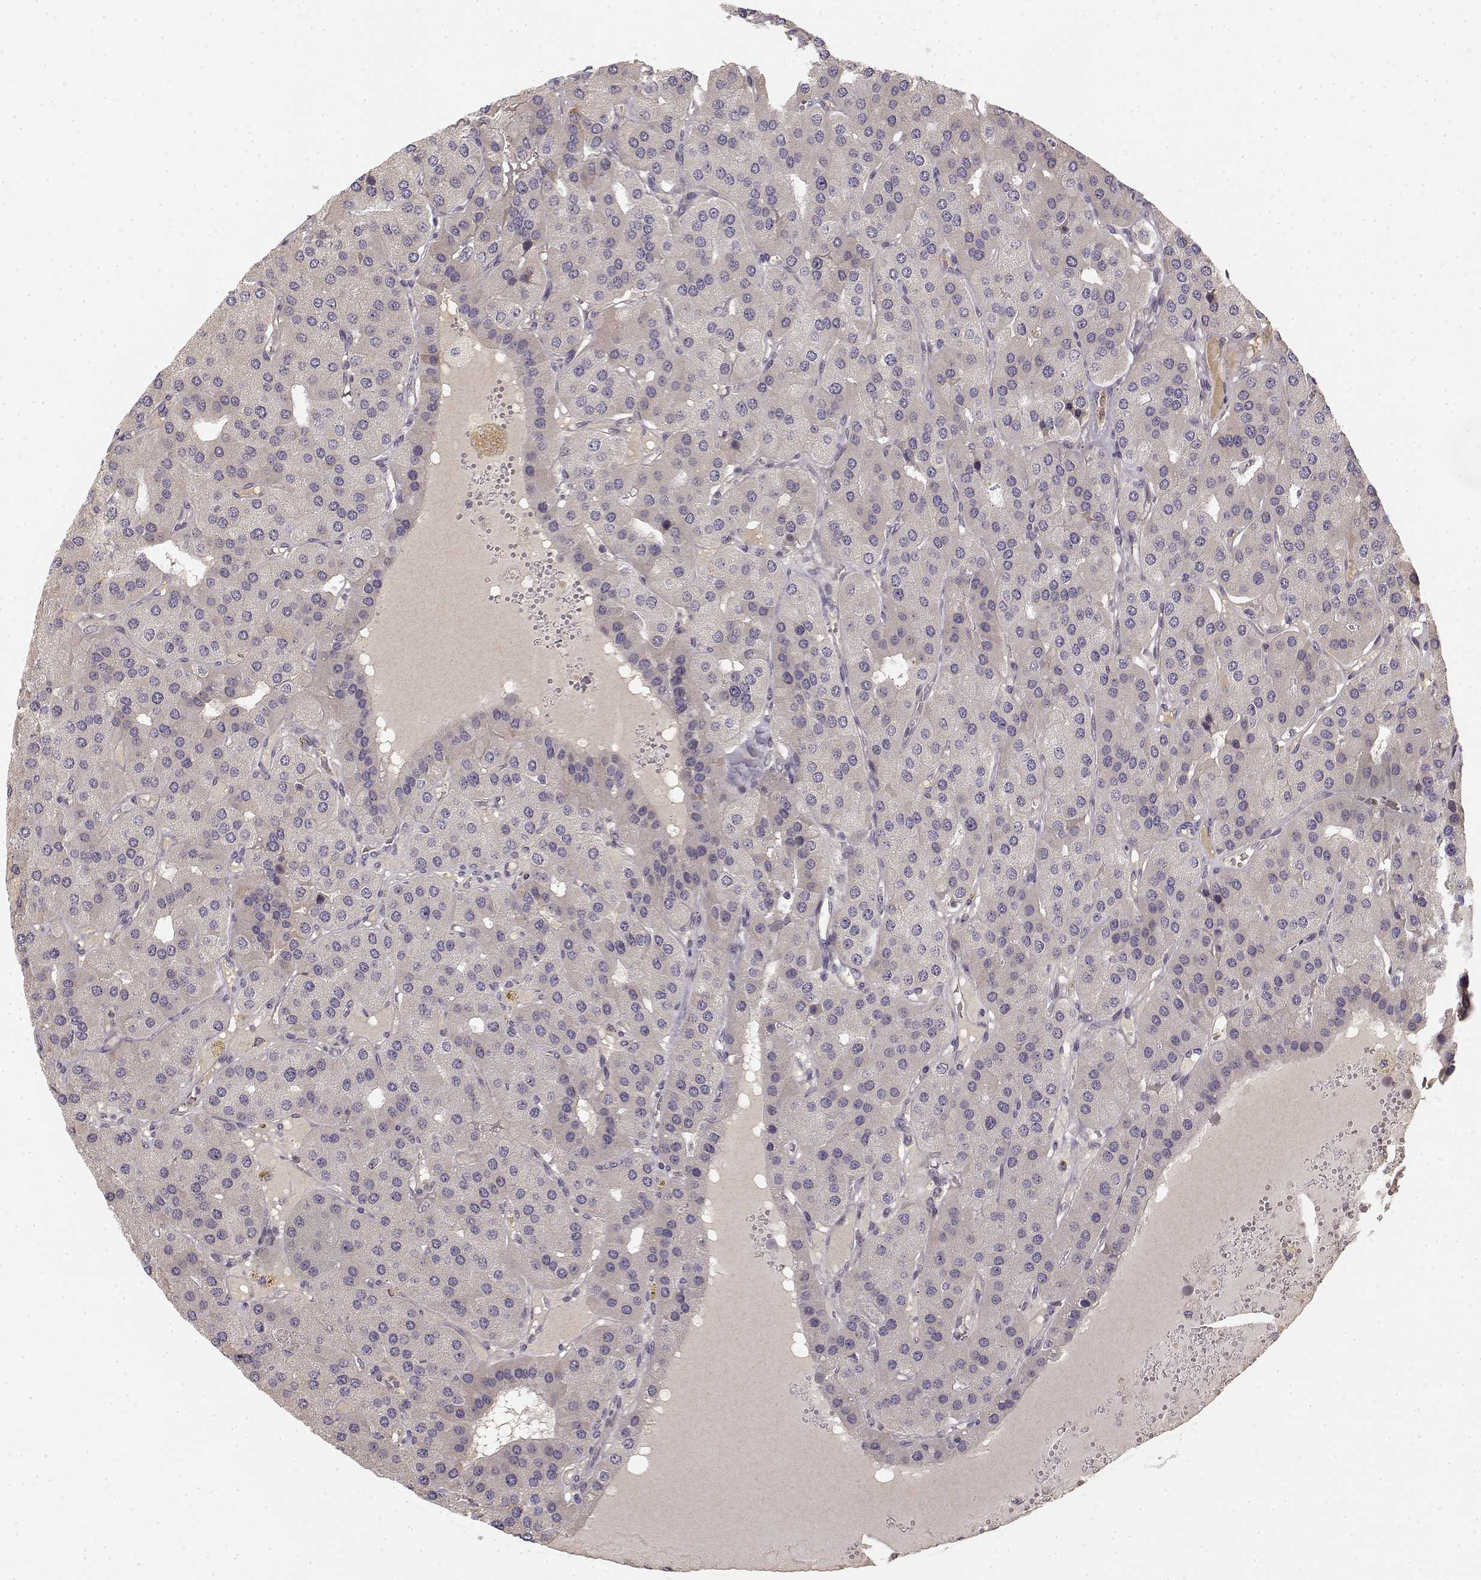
{"staining": {"intensity": "negative", "quantity": "none", "location": "none"}, "tissue": "parathyroid gland", "cell_type": "Glandular cells", "image_type": "normal", "snomed": [{"axis": "morphology", "description": "Normal tissue, NOS"}, {"axis": "morphology", "description": "Adenoma, NOS"}, {"axis": "topography", "description": "Parathyroid gland"}], "caption": "The immunohistochemistry (IHC) photomicrograph has no significant expression in glandular cells of parathyroid gland. Brightfield microscopy of IHC stained with DAB (3,3'-diaminobenzidine) (brown) and hematoxylin (blue), captured at high magnification.", "gene": "MED12L", "patient": {"sex": "female", "age": 86}}